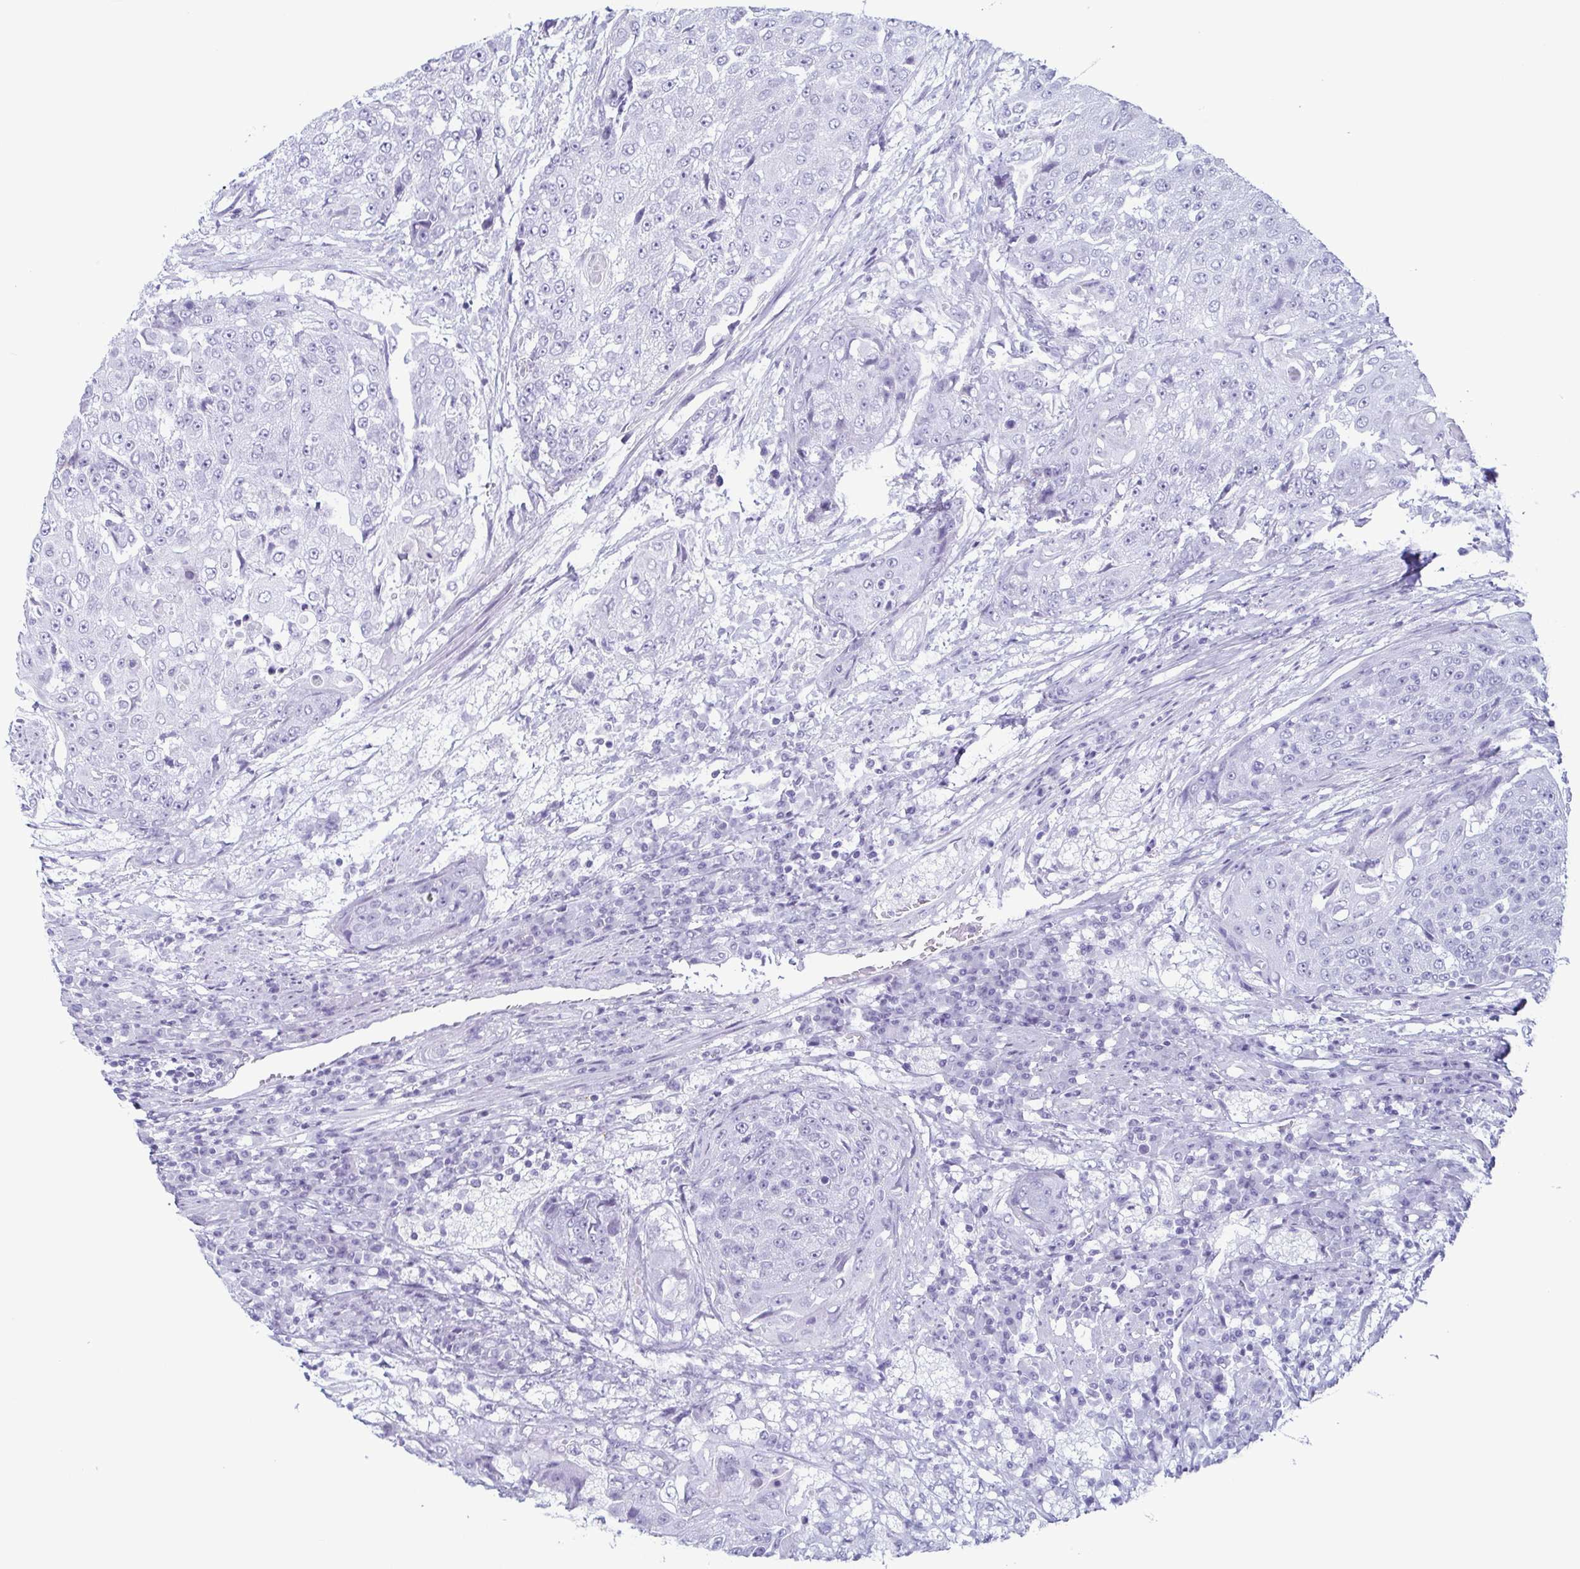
{"staining": {"intensity": "negative", "quantity": "none", "location": "none"}, "tissue": "urothelial cancer", "cell_type": "Tumor cells", "image_type": "cancer", "snomed": [{"axis": "morphology", "description": "Urothelial carcinoma, High grade"}, {"axis": "topography", "description": "Urinary bladder"}], "caption": "An IHC micrograph of high-grade urothelial carcinoma is shown. There is no staining in tumor cells of high-grade urothelial carcinoma.", "gene": "ECM1", "patient": {"sex": "female", "age": 63}}